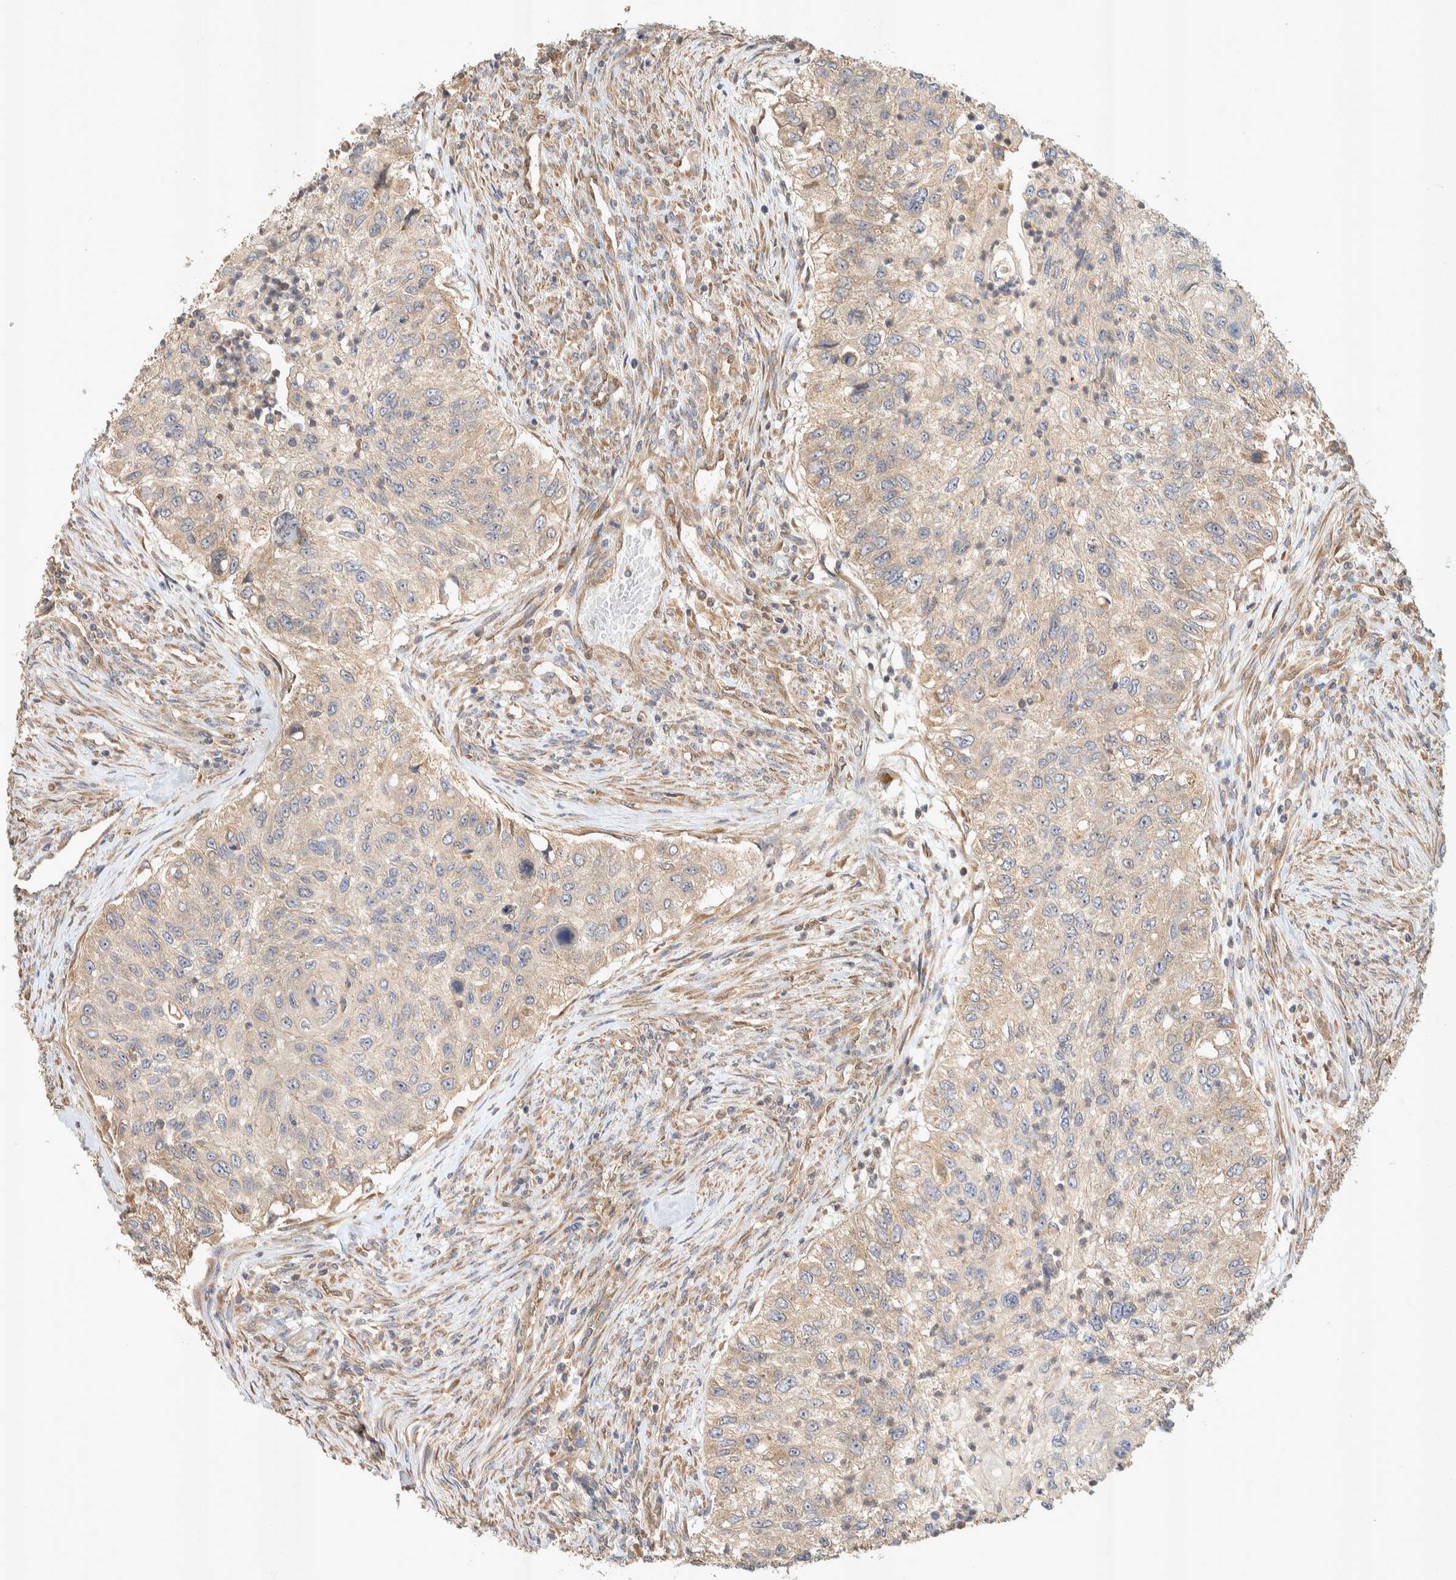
{"staining": {"intensity": "weak", "quantity": "25%-75%", "location": "cytoplasmic/membranous"}, "tissue": "urothelial cancer", "cell_type": "Tumor cells", "image_type": "cancer", "snomed": [{"axis": "morphology", "description": "Urothelial carcinoma, High grade"}, {"axis": "topography", "description": "Urinary bladder"}], "caption": "Immunohistochemical staining of human high-grade urothelial carcinoma displays low levels of weak cytoplasmic/membranous staining in about 25%-75% of tumor cells.", "gene": "PXK", "patient": {"sex": "female", "age": 60}}